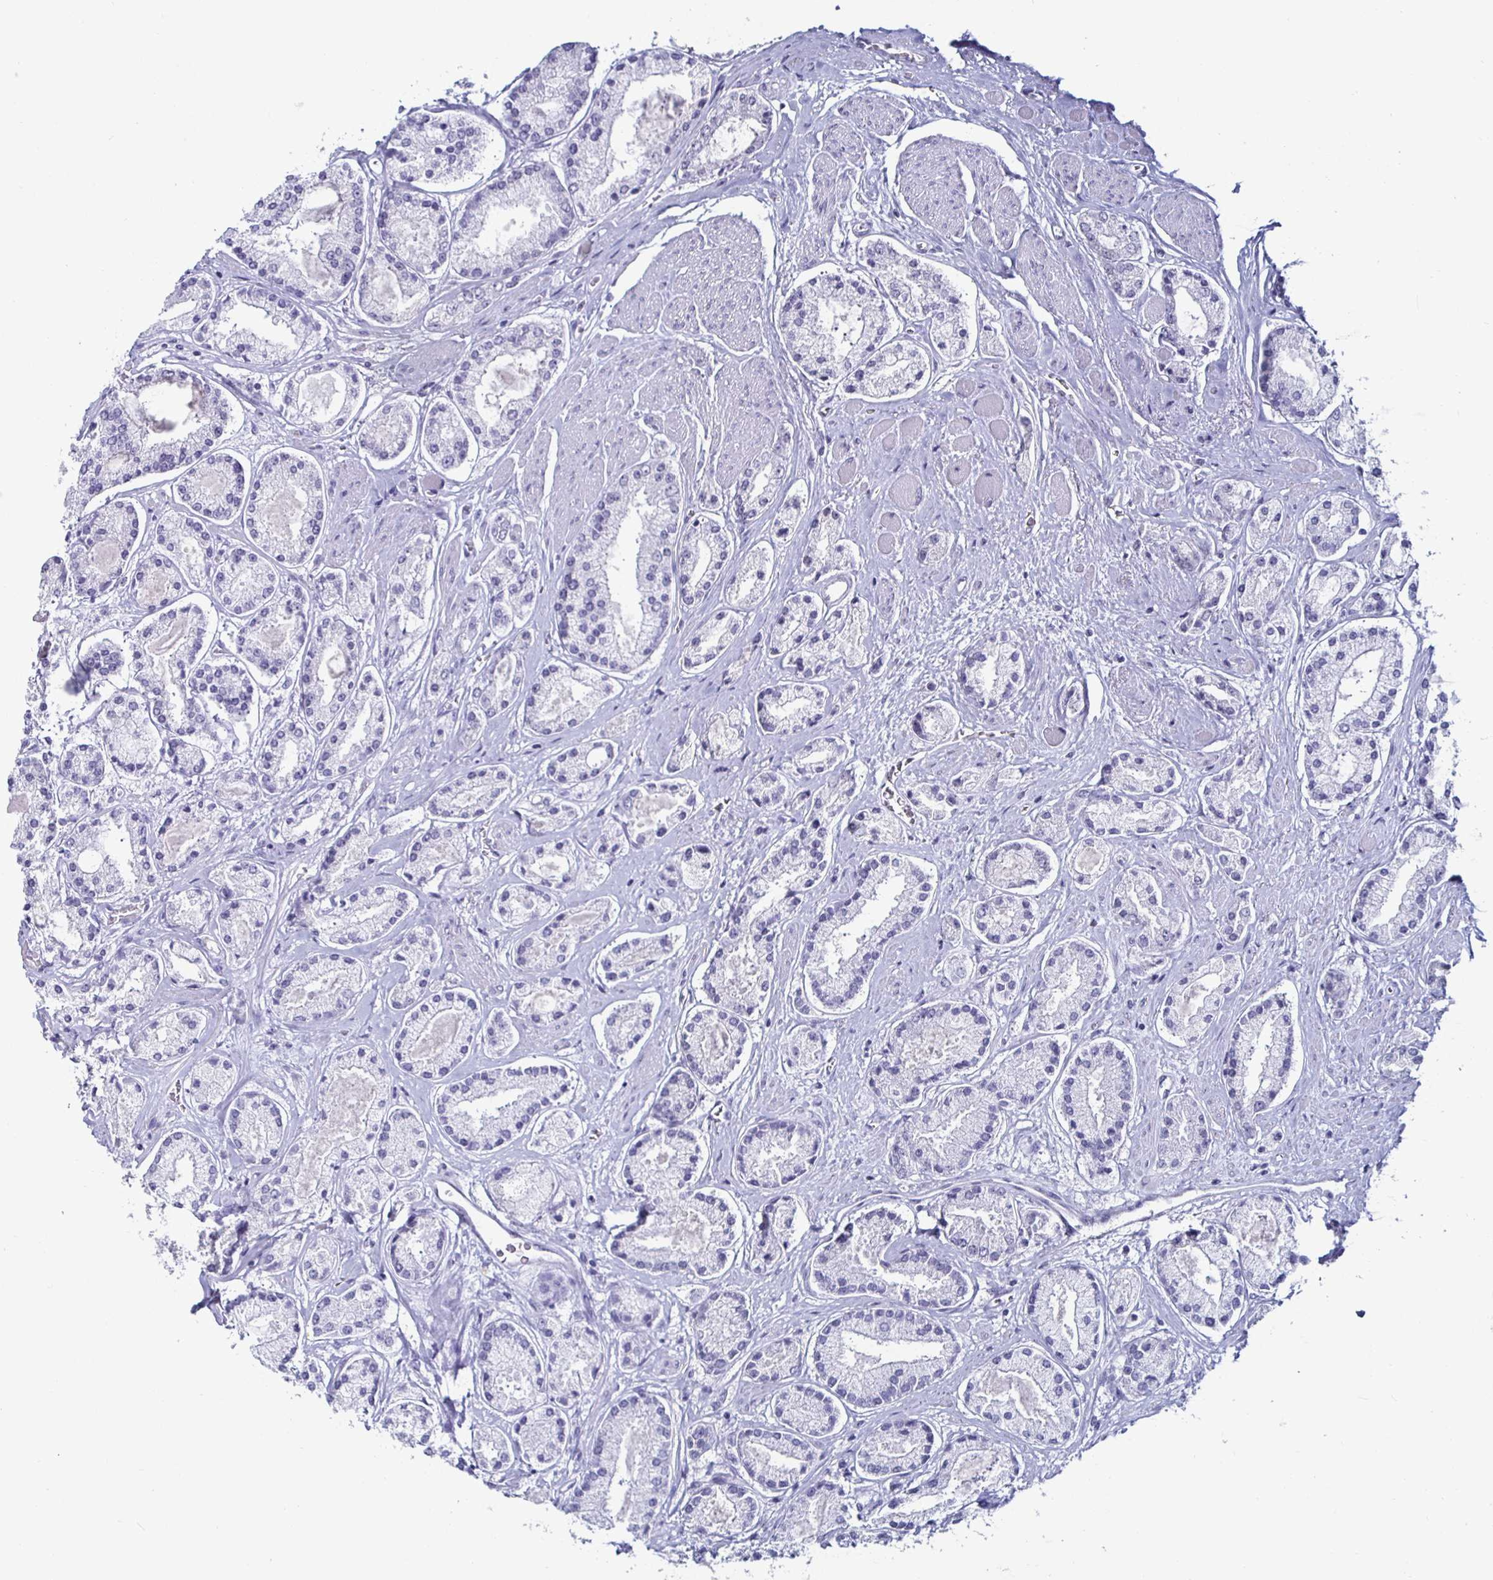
{"staining": {"intensity": "negative", "quantity": "none", "location": "none"}, "tissue": "prostate cancer", "cell_type": "Tumor cells", "image_type": "cancer", "snomed": [{"axis": "morphology", "description": "Adenocarcinoma, High grade"}, {"axis": "topography", "description": "Prostate"}], "caption": "Tumor cells show no significant positivity in high-grade adenocarcinoma (prostate).", "gene": "DDX39B", "patient": {"sex": "male", "age": 67}}